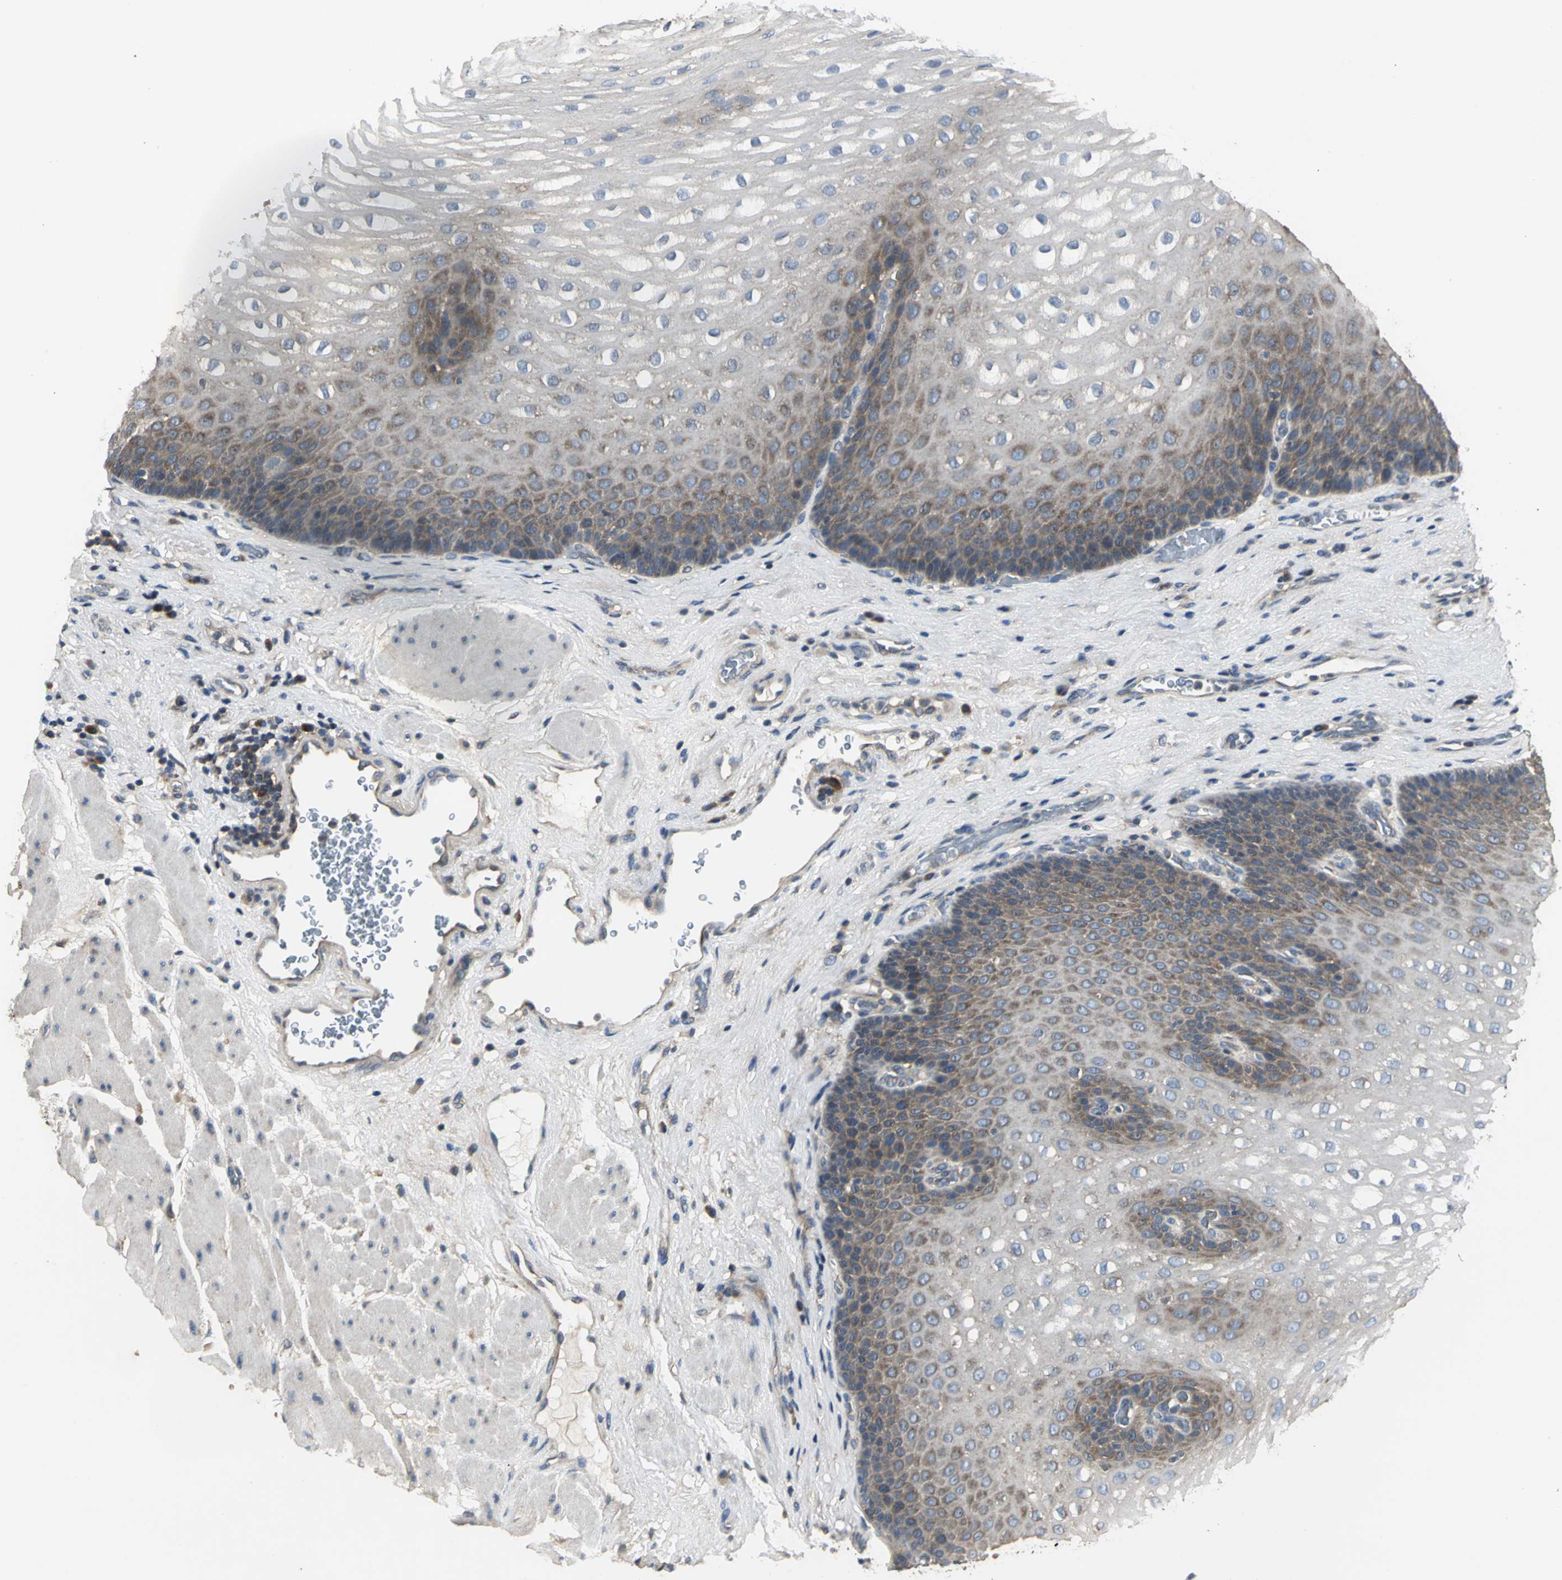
{"staining": {"intensity": "moderate", "quantity": "25%-75%", "location": "cytoplasmic/membranous"}, "tissue": "esophagus", "cell_type": "Squamous epithelial cells", "image_type": "normal", "snomed": [{"axis": "morphology", "description": "Normal tissue, NOS"}, {"axis": "topography", "description": "Esophagus"}], "caption": "Protein positivity by immunohistochemistry (IHC) shows moderate cytoplasmic/membranous staining in about 25%-75% of squamous epithelial cells in benign esophagus.", "gene": "IRF3", "patient": {"sex": "male", "age": 48}}